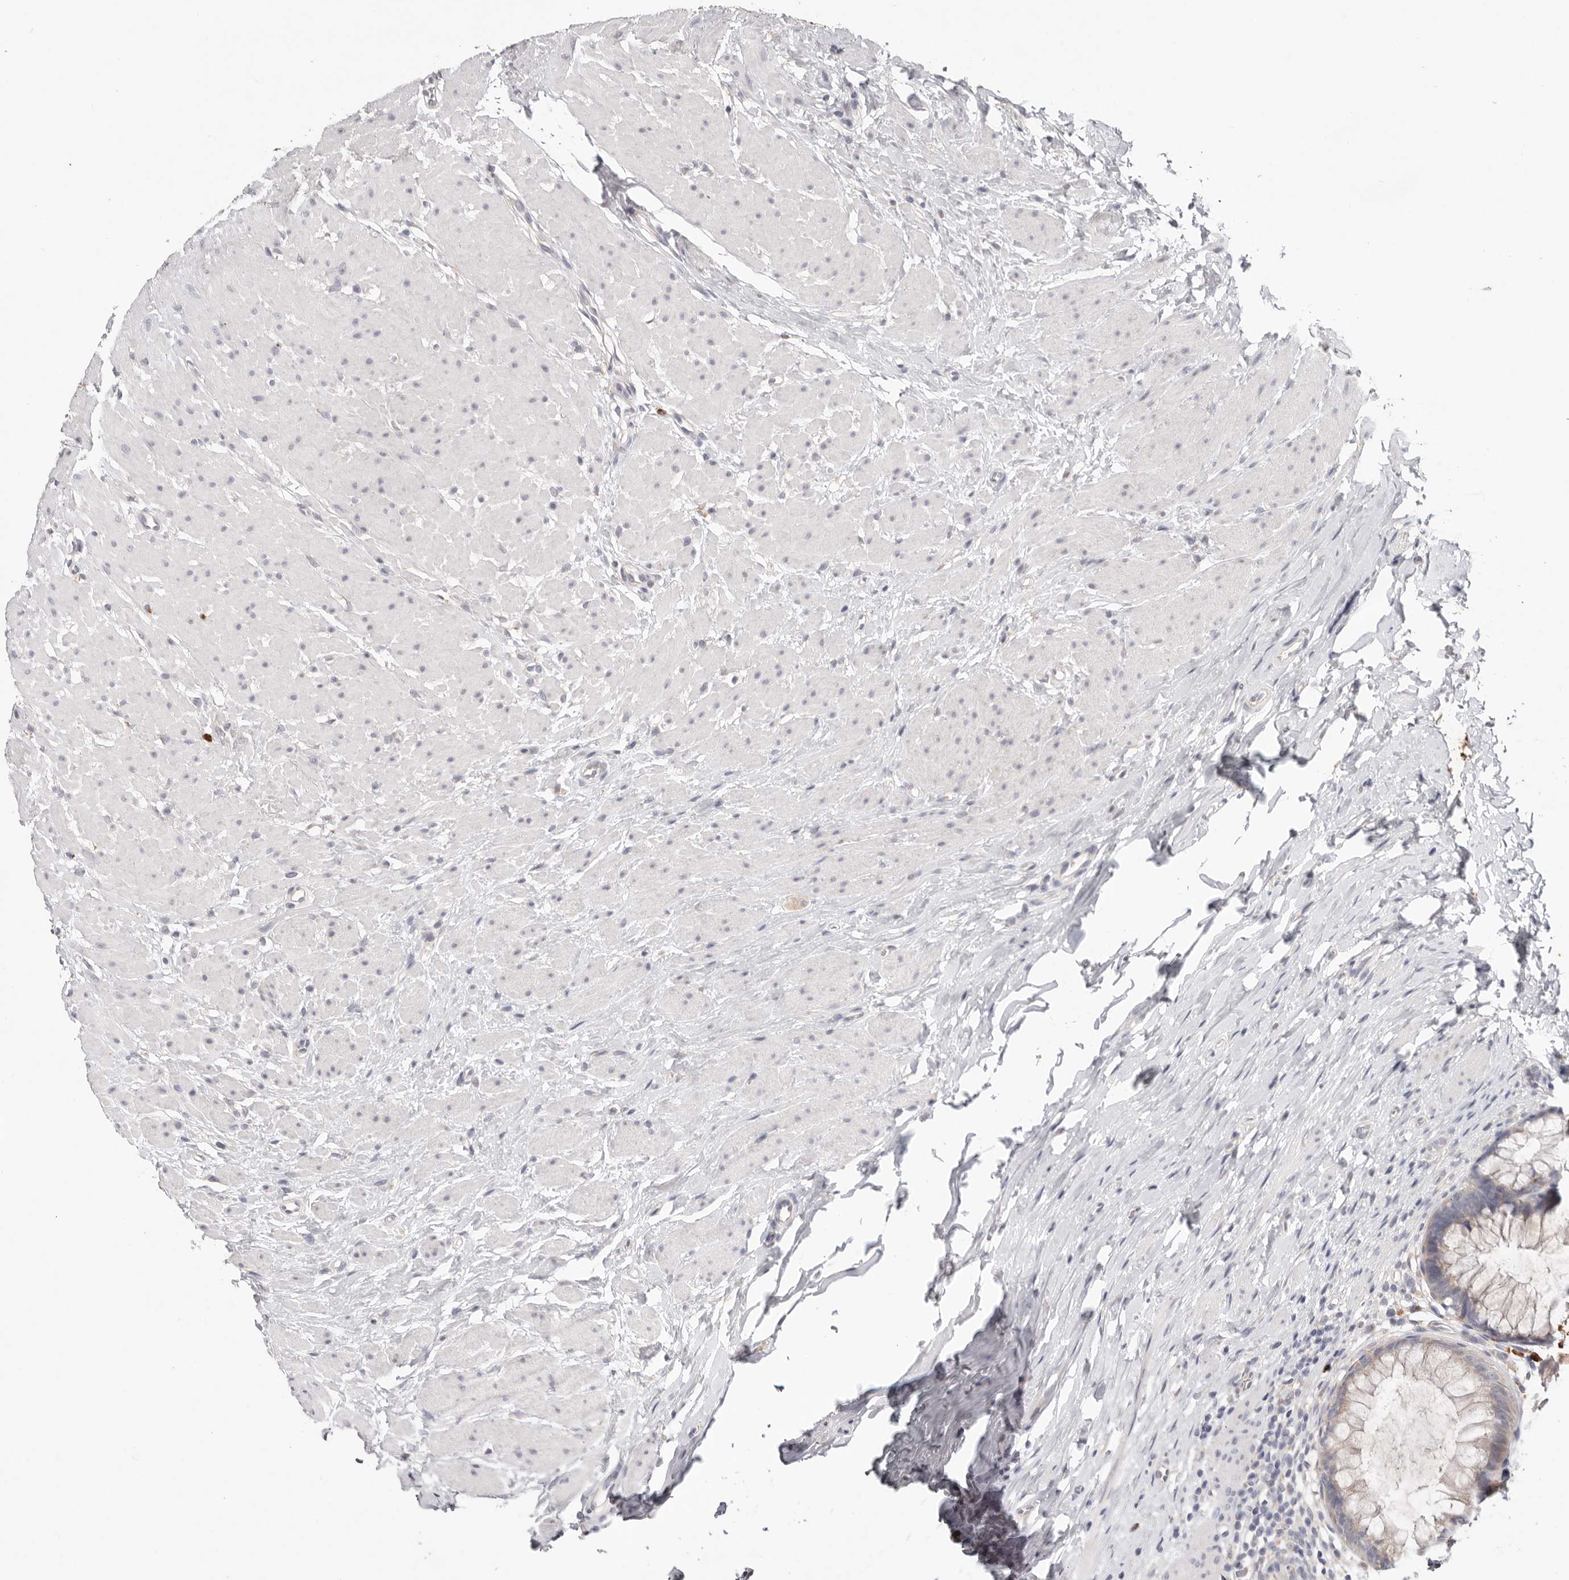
{"staining": {"intensity": "negative", "quantity": "none", "location": "none"}, "tissue": "colon", "cell_type": "Endothelial cells", "image_type": "normal", "snomed": [{"axis": "morphology", "description": "Normal tissue, NOS"}, {"axis": "topography", "description": "Colon"}], "caption": "DAB (3,3'-diaminobenzidine) immunohistochemical staining of benign colon displays no significant staining in endothelial cells. The staining is performed using DAB brown chromogen with nuclei counter-stained in using hematoxylin.", "gene": "WDR77", "patient": {"sex": "female", "age": 62}}